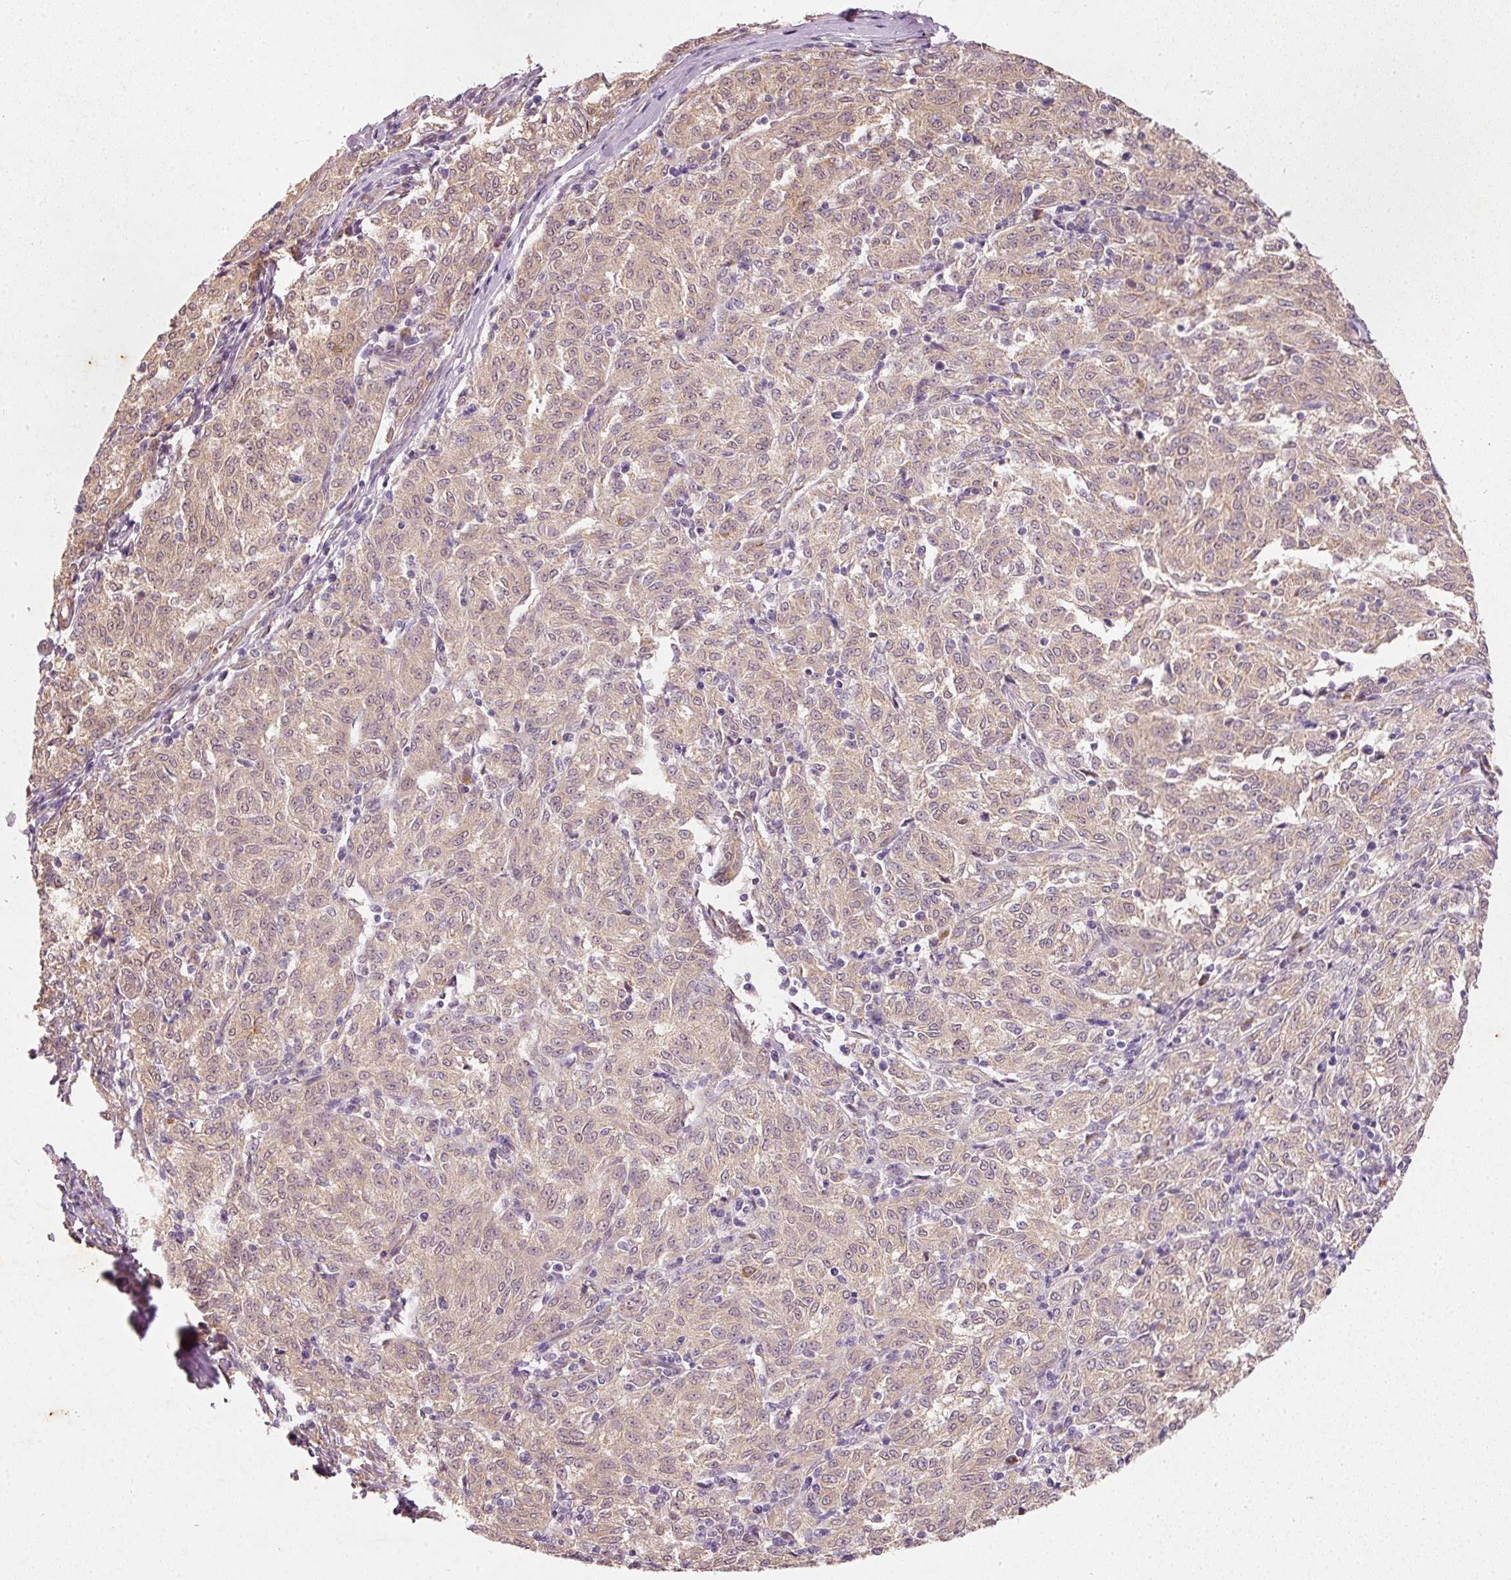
{"staining": {"intensity": "weak", "quantity": ">75%", "location": "cytoplasmic/membranous"}, "tissue": "melanoma", "cell_type": "Tumor cells", "image_type": "cancer", "snomed": [{"axis": "morphology", "description": "Malignant melanoma, NOS"}, {"axis": "topography", "description": "Skin"}], "caption": "Brown immunohistochemical staining in malignant melanoma reveals weak cytoplasmic/membranous positivity in about >75% of tumor cells.", "gene": "RGL2", "patient": {"sex": "female", "age": 72}}